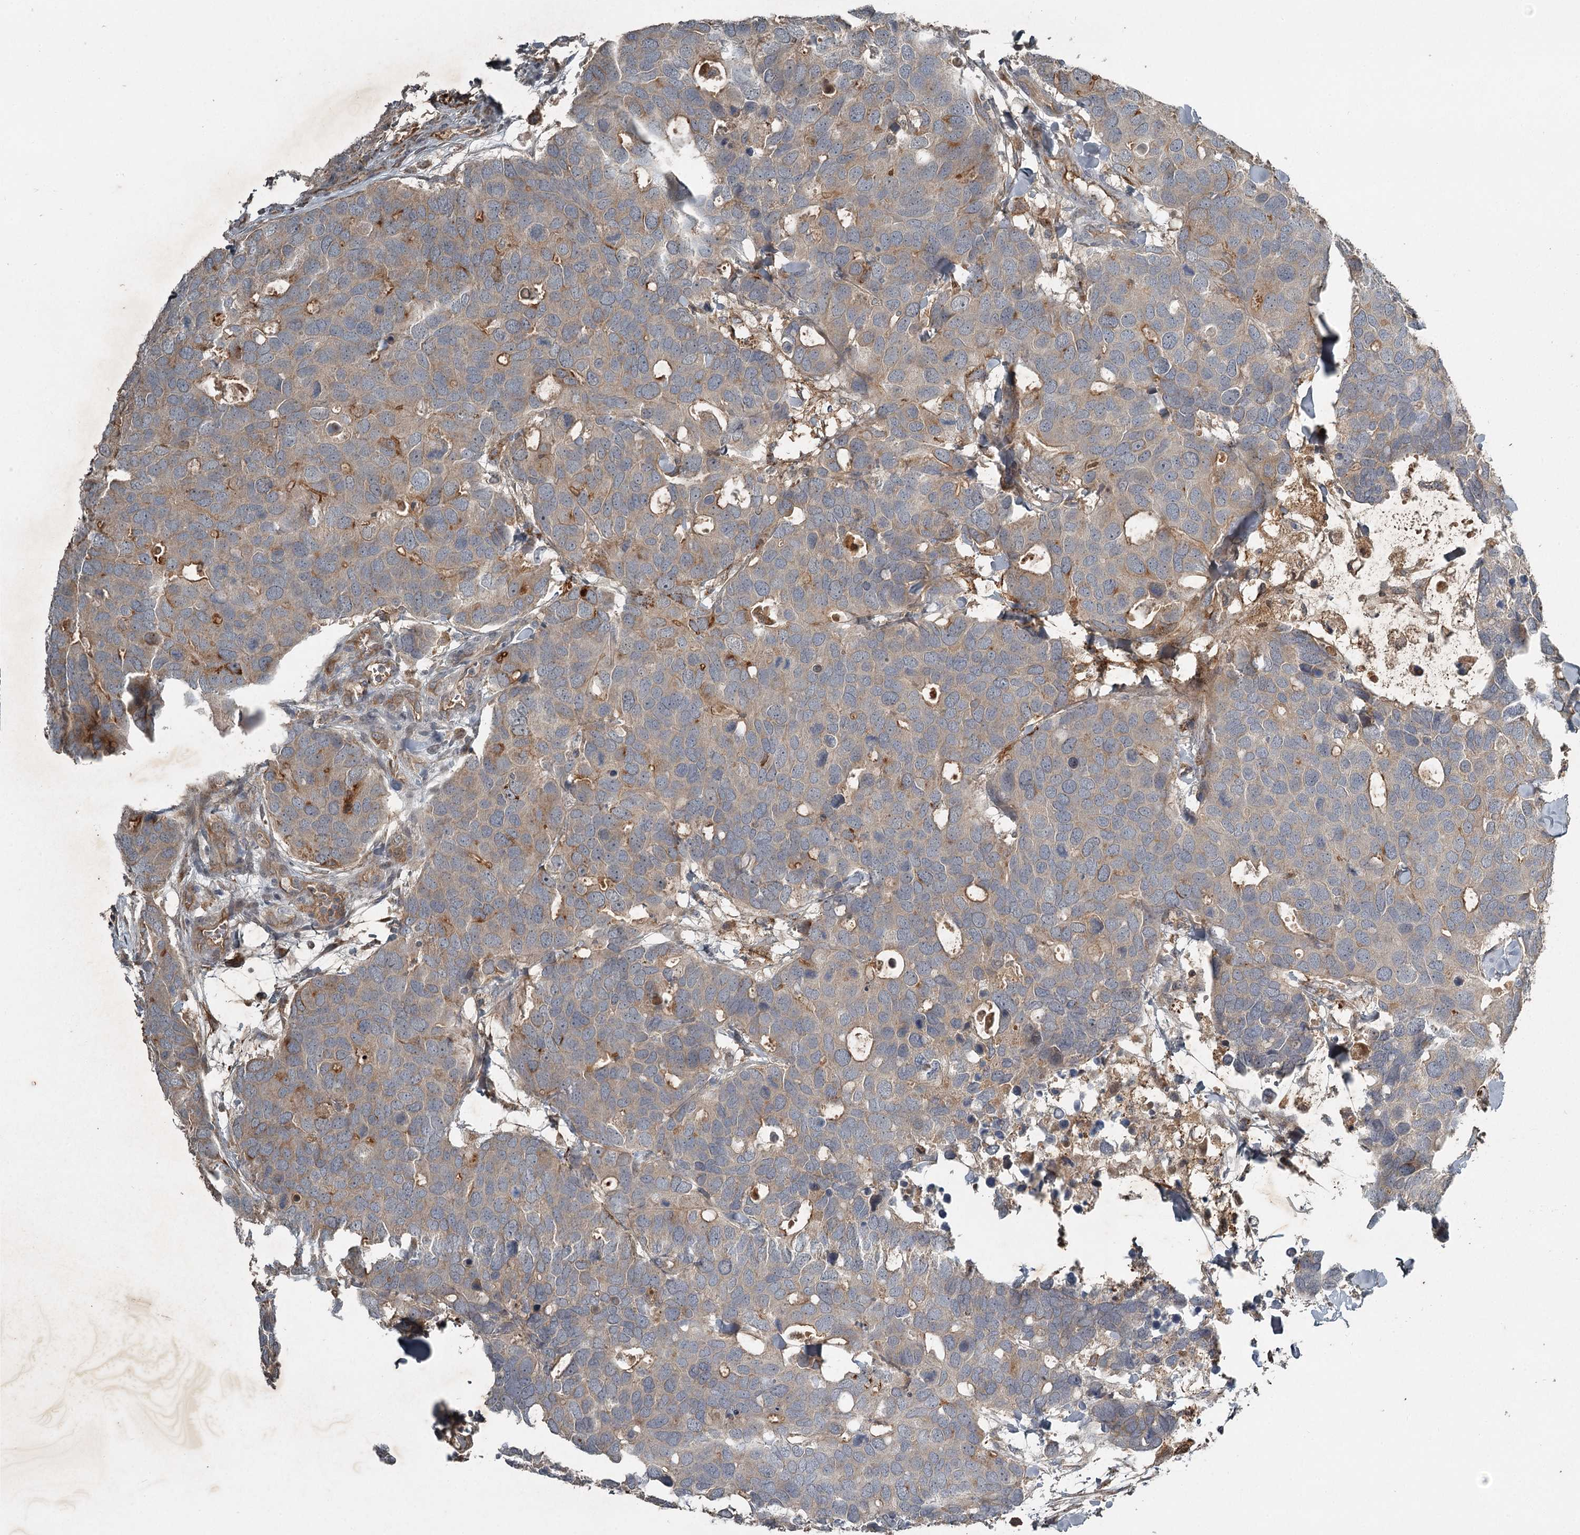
{"staining": {"intensity": "weak", "quantity": "25%-75%", "location": "cytoplasmic/membranous"}, "tissue": "breast cancer", "cell_type": "Tumor cells", "image_type": "cancer", "snomed": [{"axis": "morphology", "description": "Duct carcinoma"}, {"axis": "topography", "description": "Breast"}], "caption": "Immunohistochemical staining of breast intraductal carcinoma exhibits low levels of weak cytoplasmic/membranous protein expression in approximately 25%-75% of tumor cells.", "gene": "SLC39A8", "patient": {"sex": "female", "age": 83}}